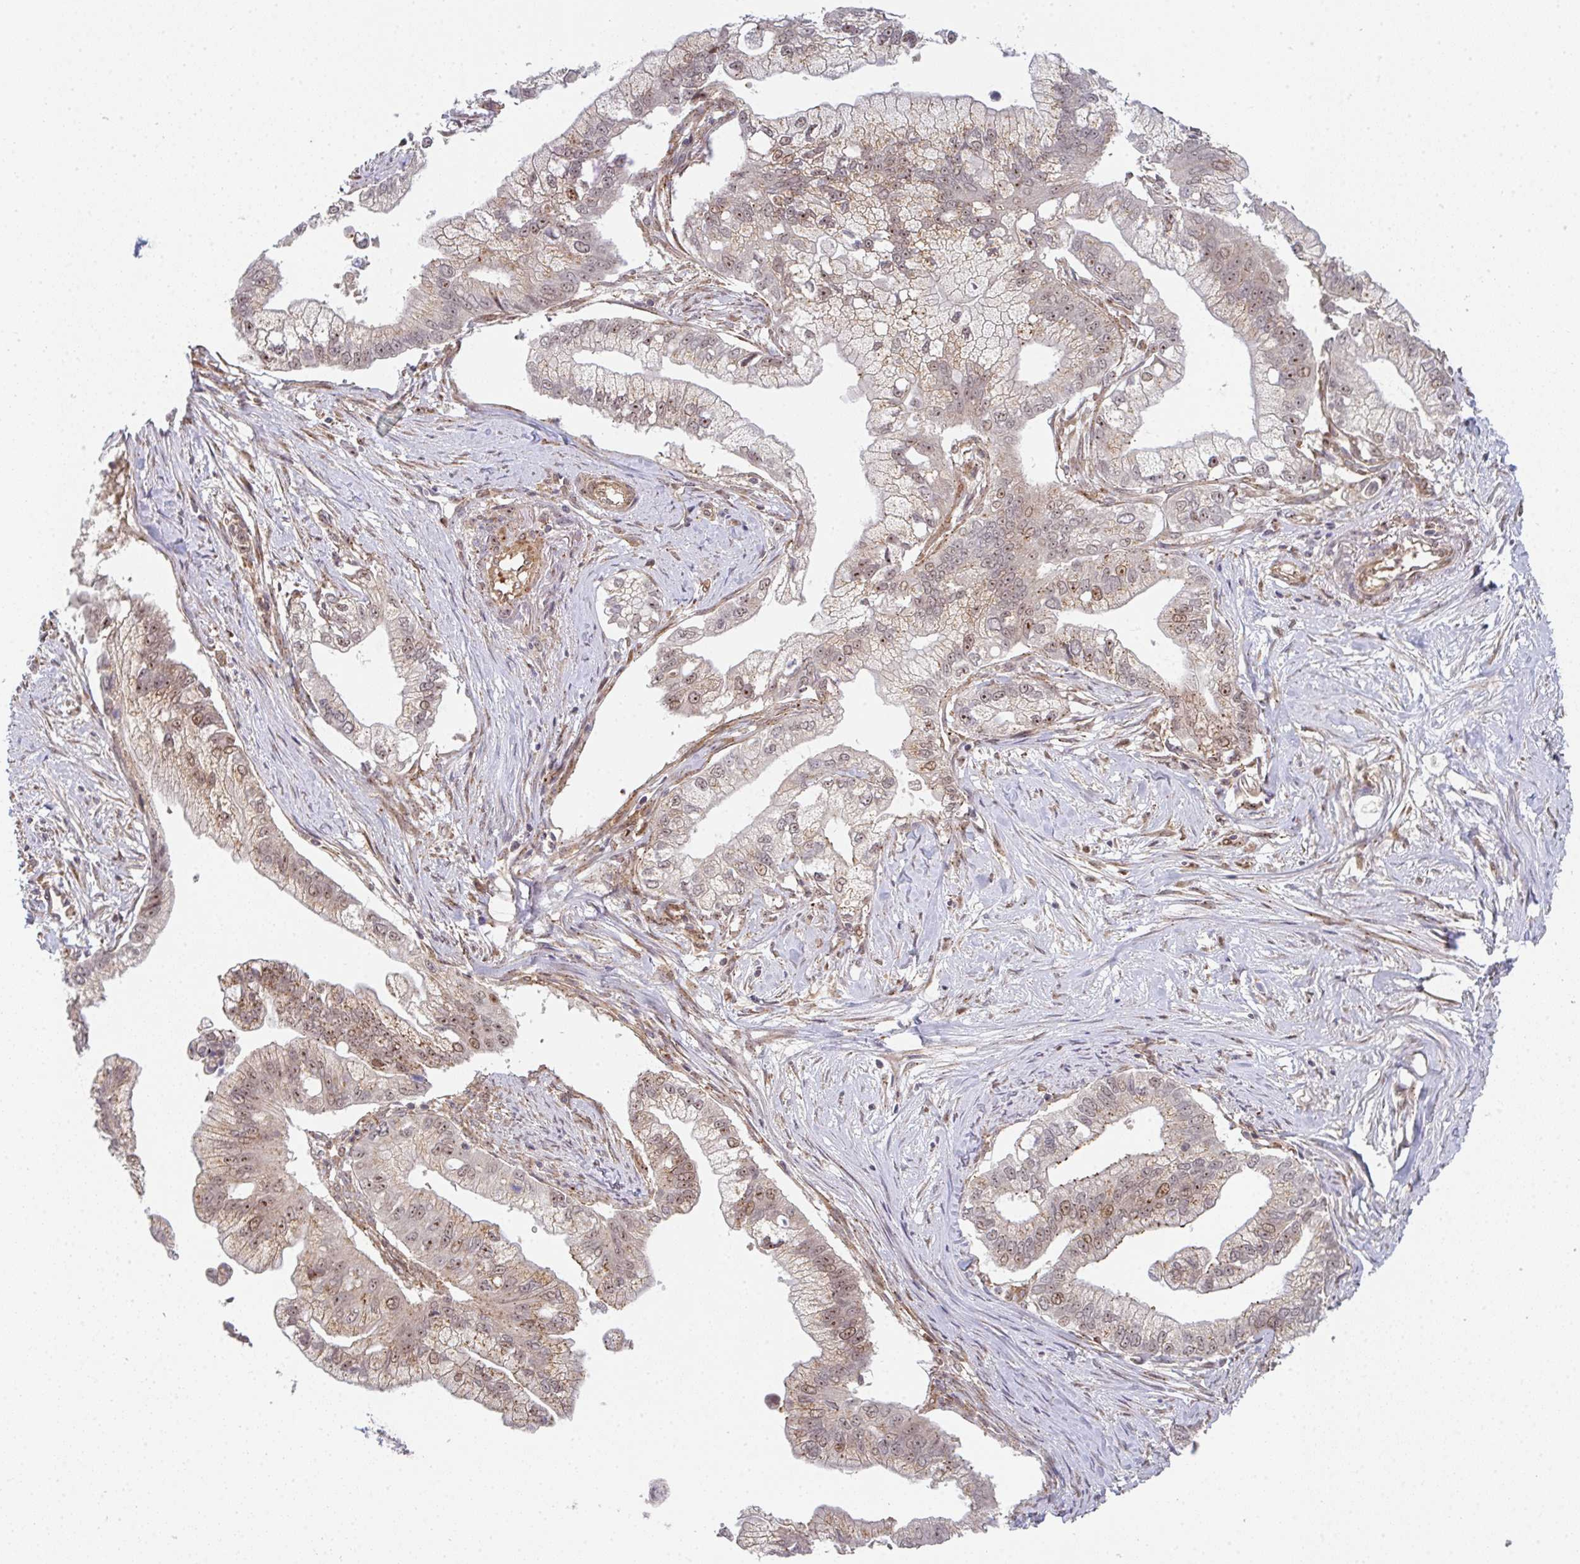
{"staining": {"intensity": "weak", "quantity": "25%-75%", "location": "cytoplasmic/membranous,nuclear"}, "tissue": "pancreatic cancer", "cell_type": "Tumor cells", "image_type": "cancer", "snomed": [{"axis": "morphology", "description": "Adenocarcinoma, NOS"}, {"axis": "topography", "description": "Pancreas"}], "caption": "A high-resolution histopathology image shows immunohistochemistry (IHC) staining of pancreatic cancer (adenocarcinoma), which shows weak cytoplasmic/membranous and nuclear positivity in about 25%-75% of tumor cells.", "gene": "SIMC1", "patient": {"sex": "male", "age": 70}}